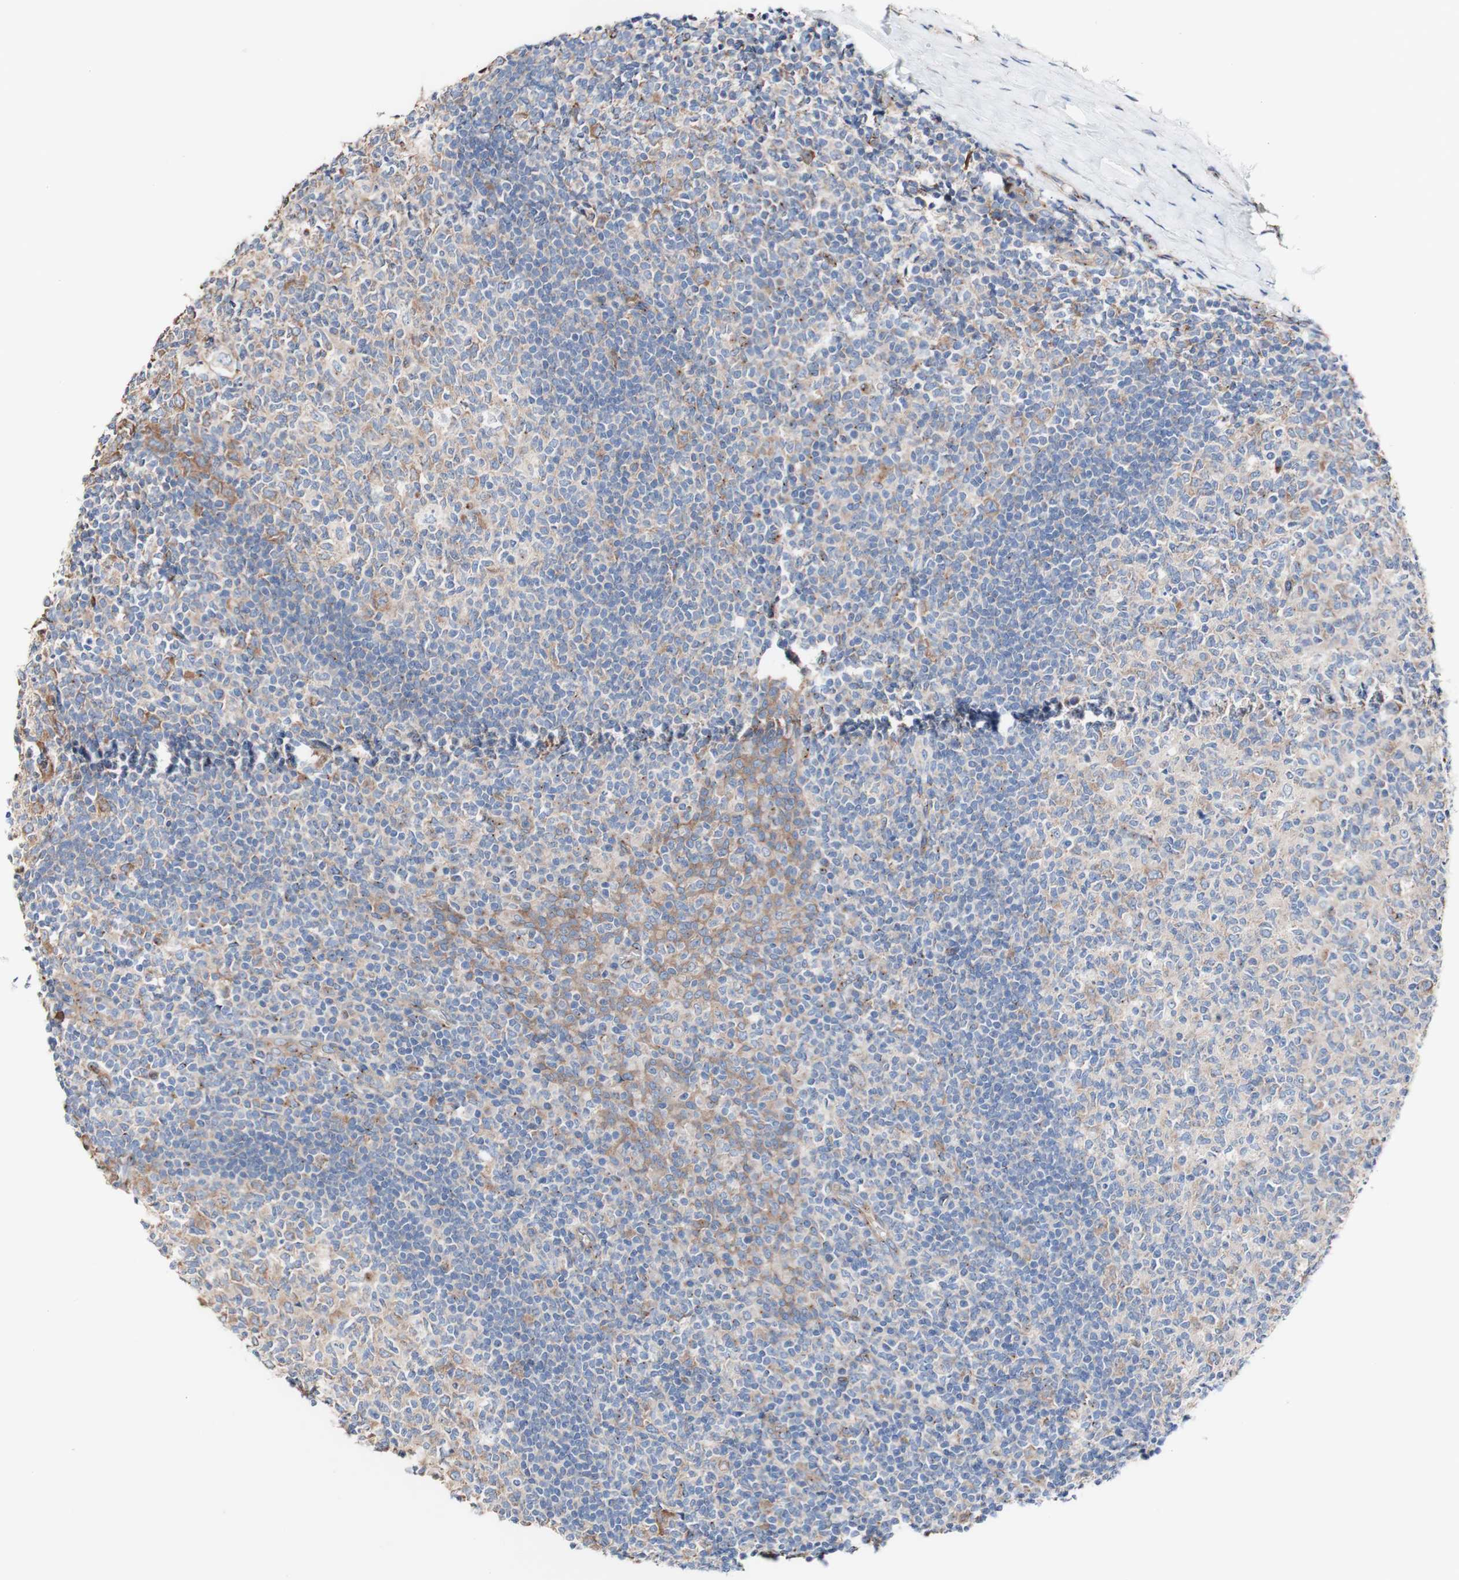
{"staining": {"intensity": "moderate", "quantity": "<25%", "location": "cytoplasmic/membranous"}, "tissue": "tonsil", "cell_type": "Germinal center cells", "image_type": "normal", "snomed": [{"axis": "morphology", "description": "Normal tissue, NOS"}, {"axis": "topography", "description": "Tonsil"}], "caption": "Immunohistochemistry (DAB) staining of unremarkable tonsil reveals moderate cytoplasmic/membranous protein staining in about <25% of germinal center cells. The staining was performed using DAB, with brown indicating positive protein expression. Nuclei are stained blue with hematoxylin.", "gene": "LRIG3", "patient": {"sex": "female", "age": 19}}